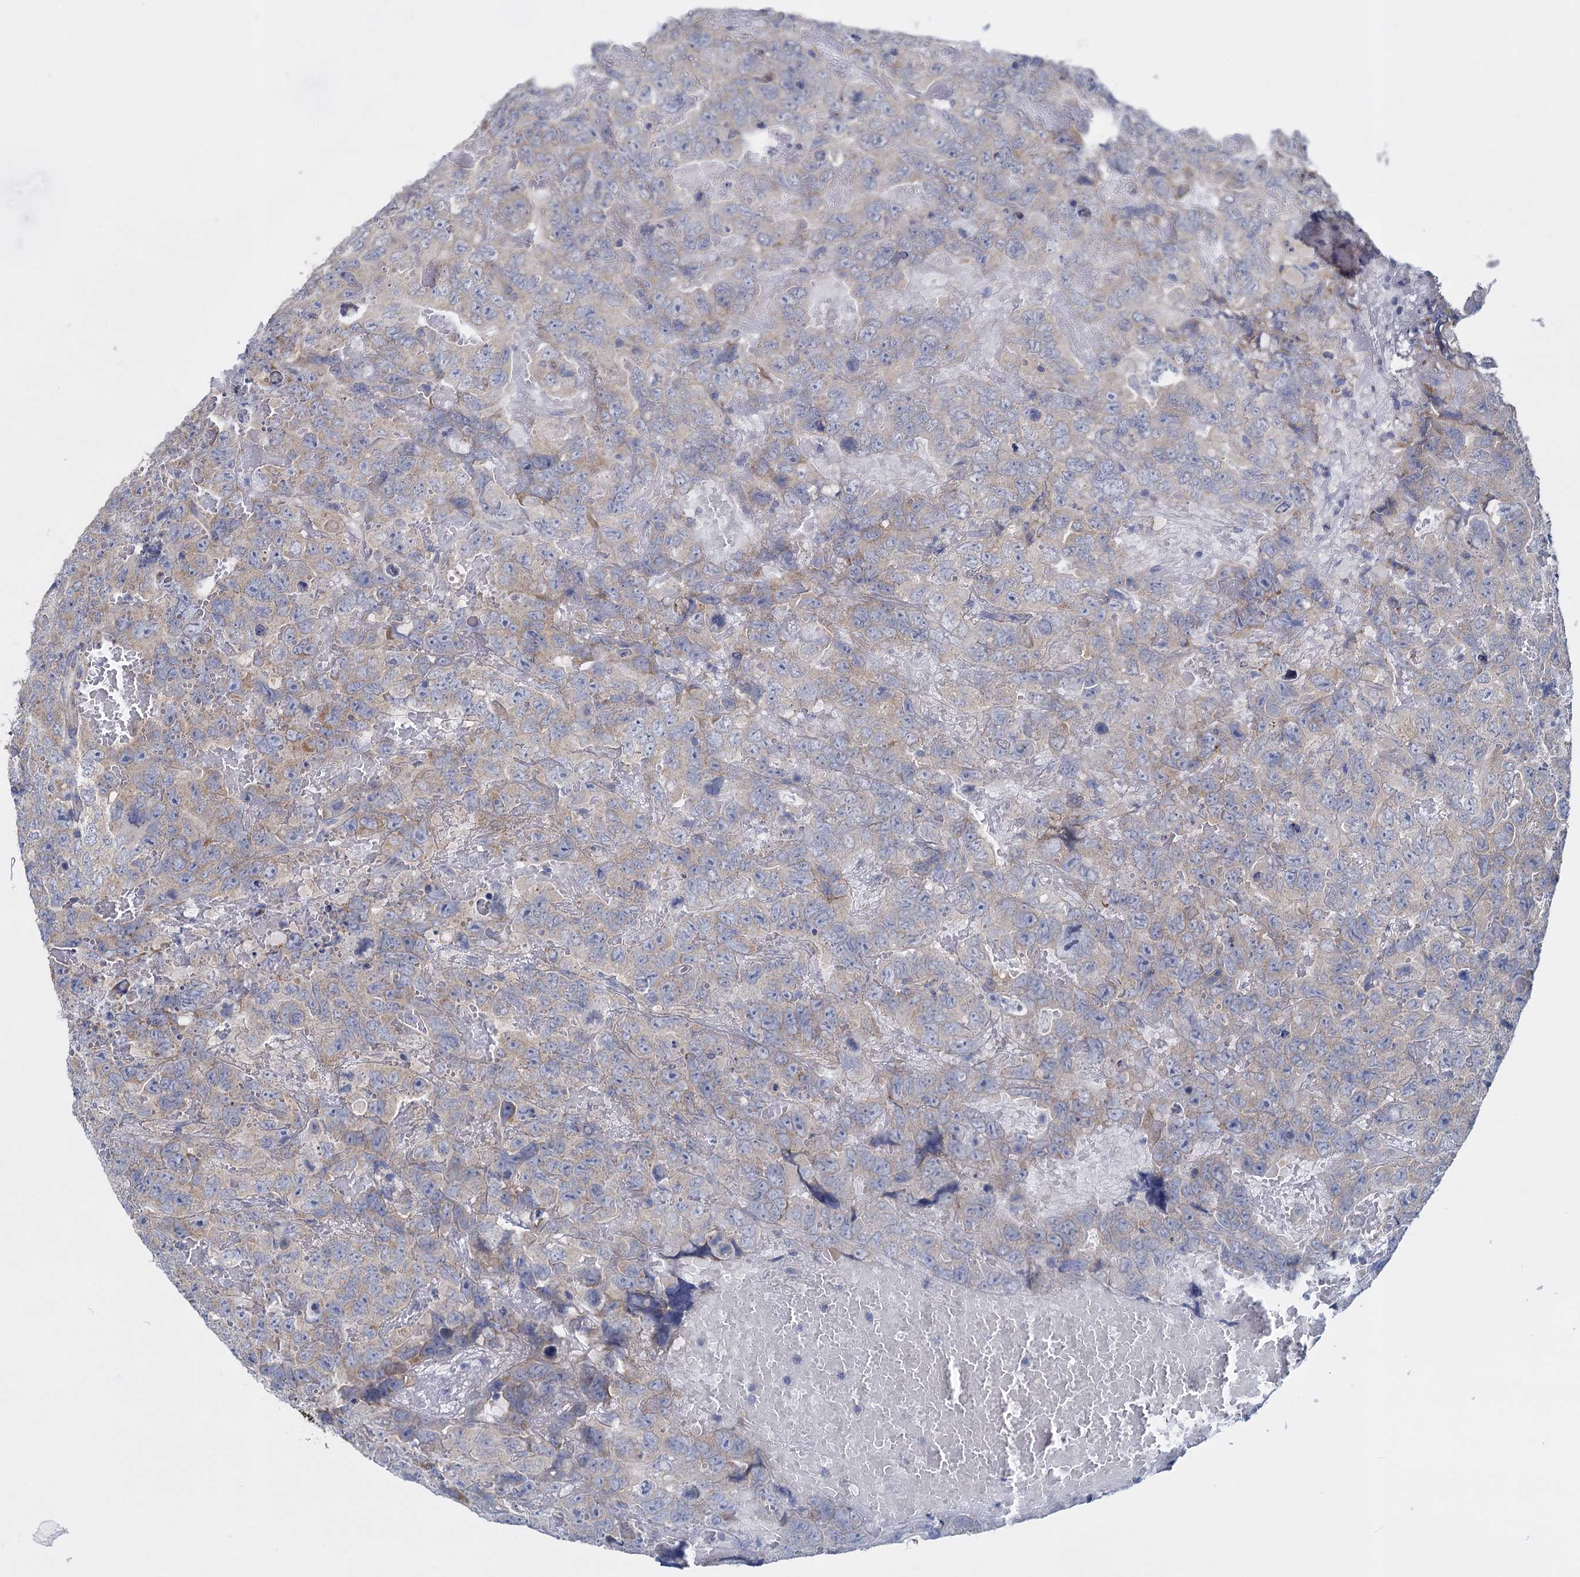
{"staining": {"intensity": "moderate", "quantity": "25%-75%", "location": "cytoplasmic/membranous"}, "tissue": "testis cancer", "cell_type": "Tumor cells", "image_type": "cancer", "snomed": [{"axis": "morphology", "description": "Carcinoma, Embryonal, NOS"}, {"axis": "topography", "description": "Testis"}], "caption": "An image of human testis embryonal carcinoma stained for a protein demonstrates moderate cytoplasmic/membranous brown staining in tumor cells. Nuclei are stained in blue.", "gene": "GSTM2", "patient": {"sex": "male", "age": 45}}